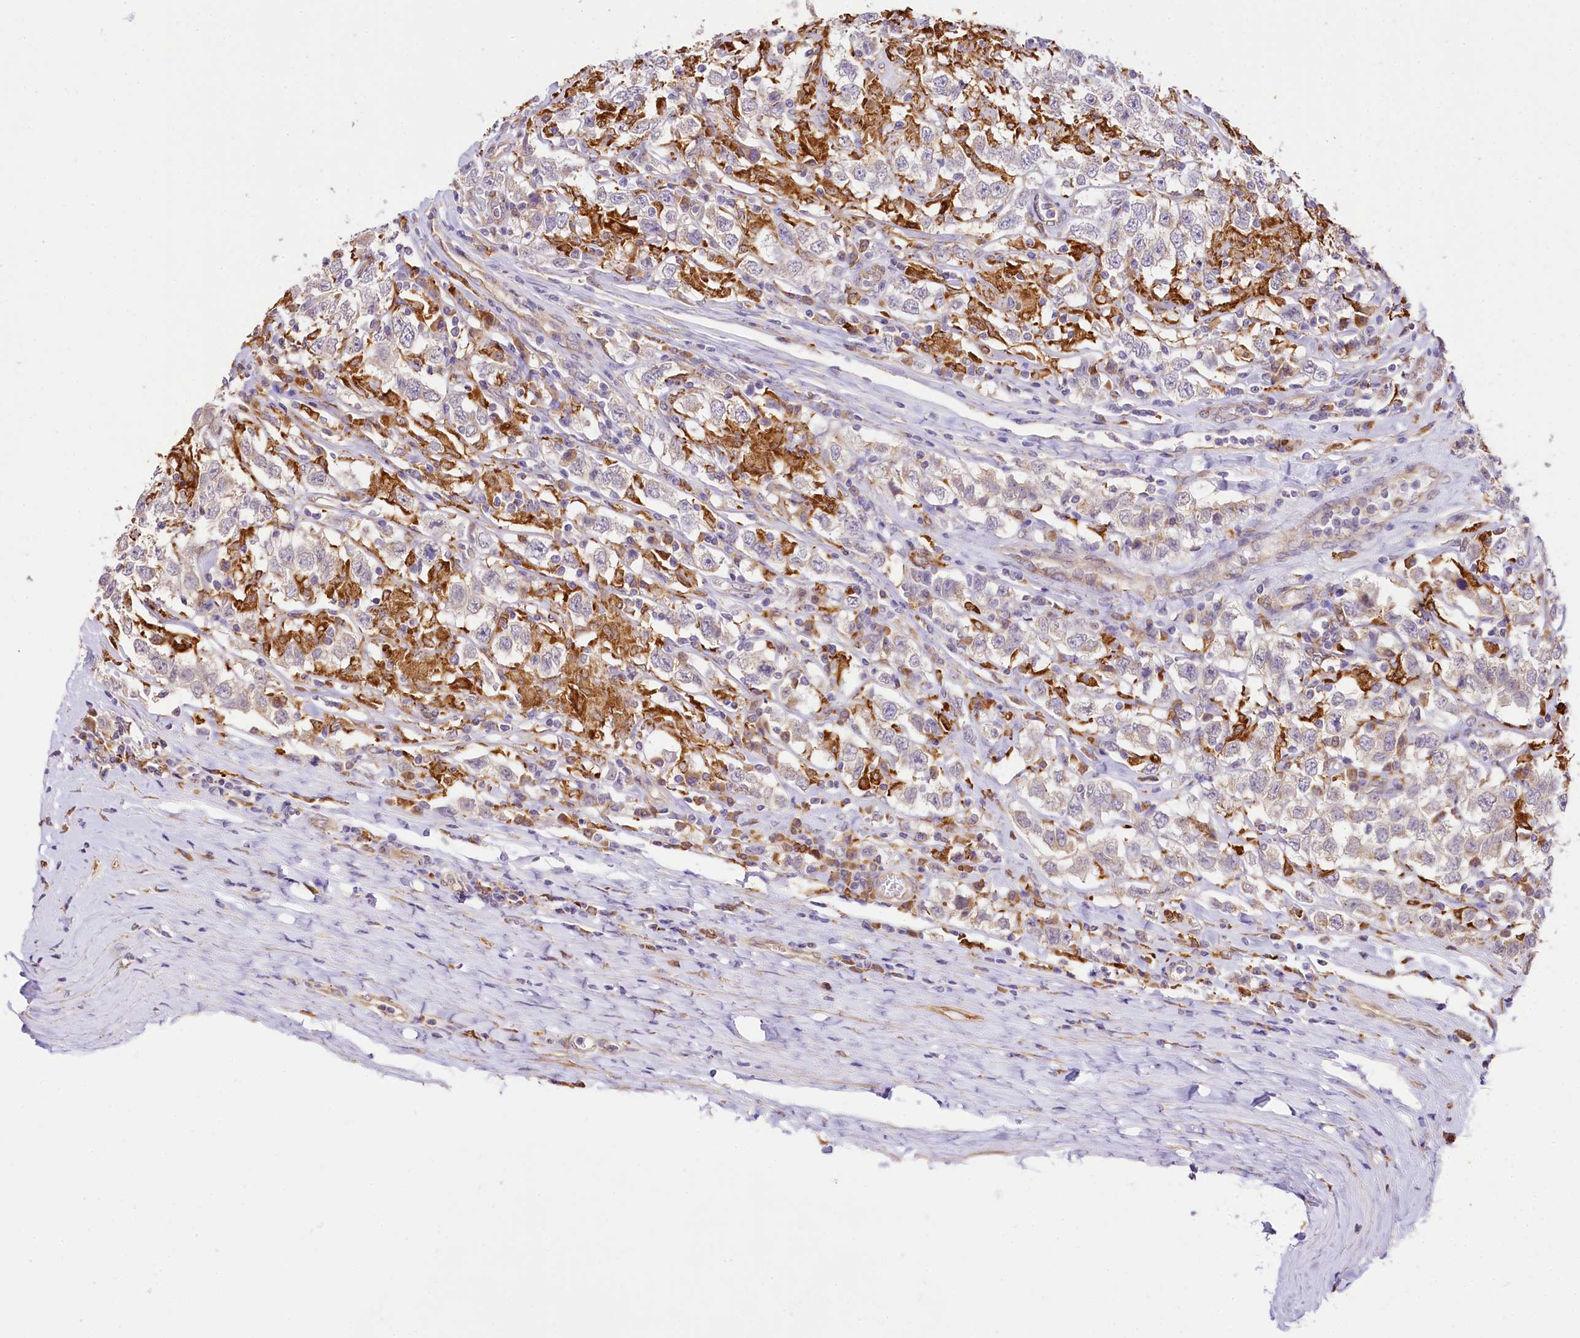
{"staining": {"intensity": "weak", "quantity": "25%-75%", "location": "cytoplasmic/membranous"}, "tissue": "testis cancer", "cell_type": "Tumor cells", "image_type": "cancer", "snomed": [{"axis": "morphology", "description": "Seminoma, NOS"}, {"axis": "topography", "description": "Testis"}], "caption": "IHC staining of seminoma (testis), which displays low levels of weak cytoplasmic/membranous staining in about 25%-75% of tumor cells indicating weak cytoplasmic/membranous protein staining. The staining was performed using DAB (brown) for protein detection and nuclei were counterstained in hematoxylin (blue).", "gene": "PPIP5K2", "patient": {"sex": "male", "age": 41}}